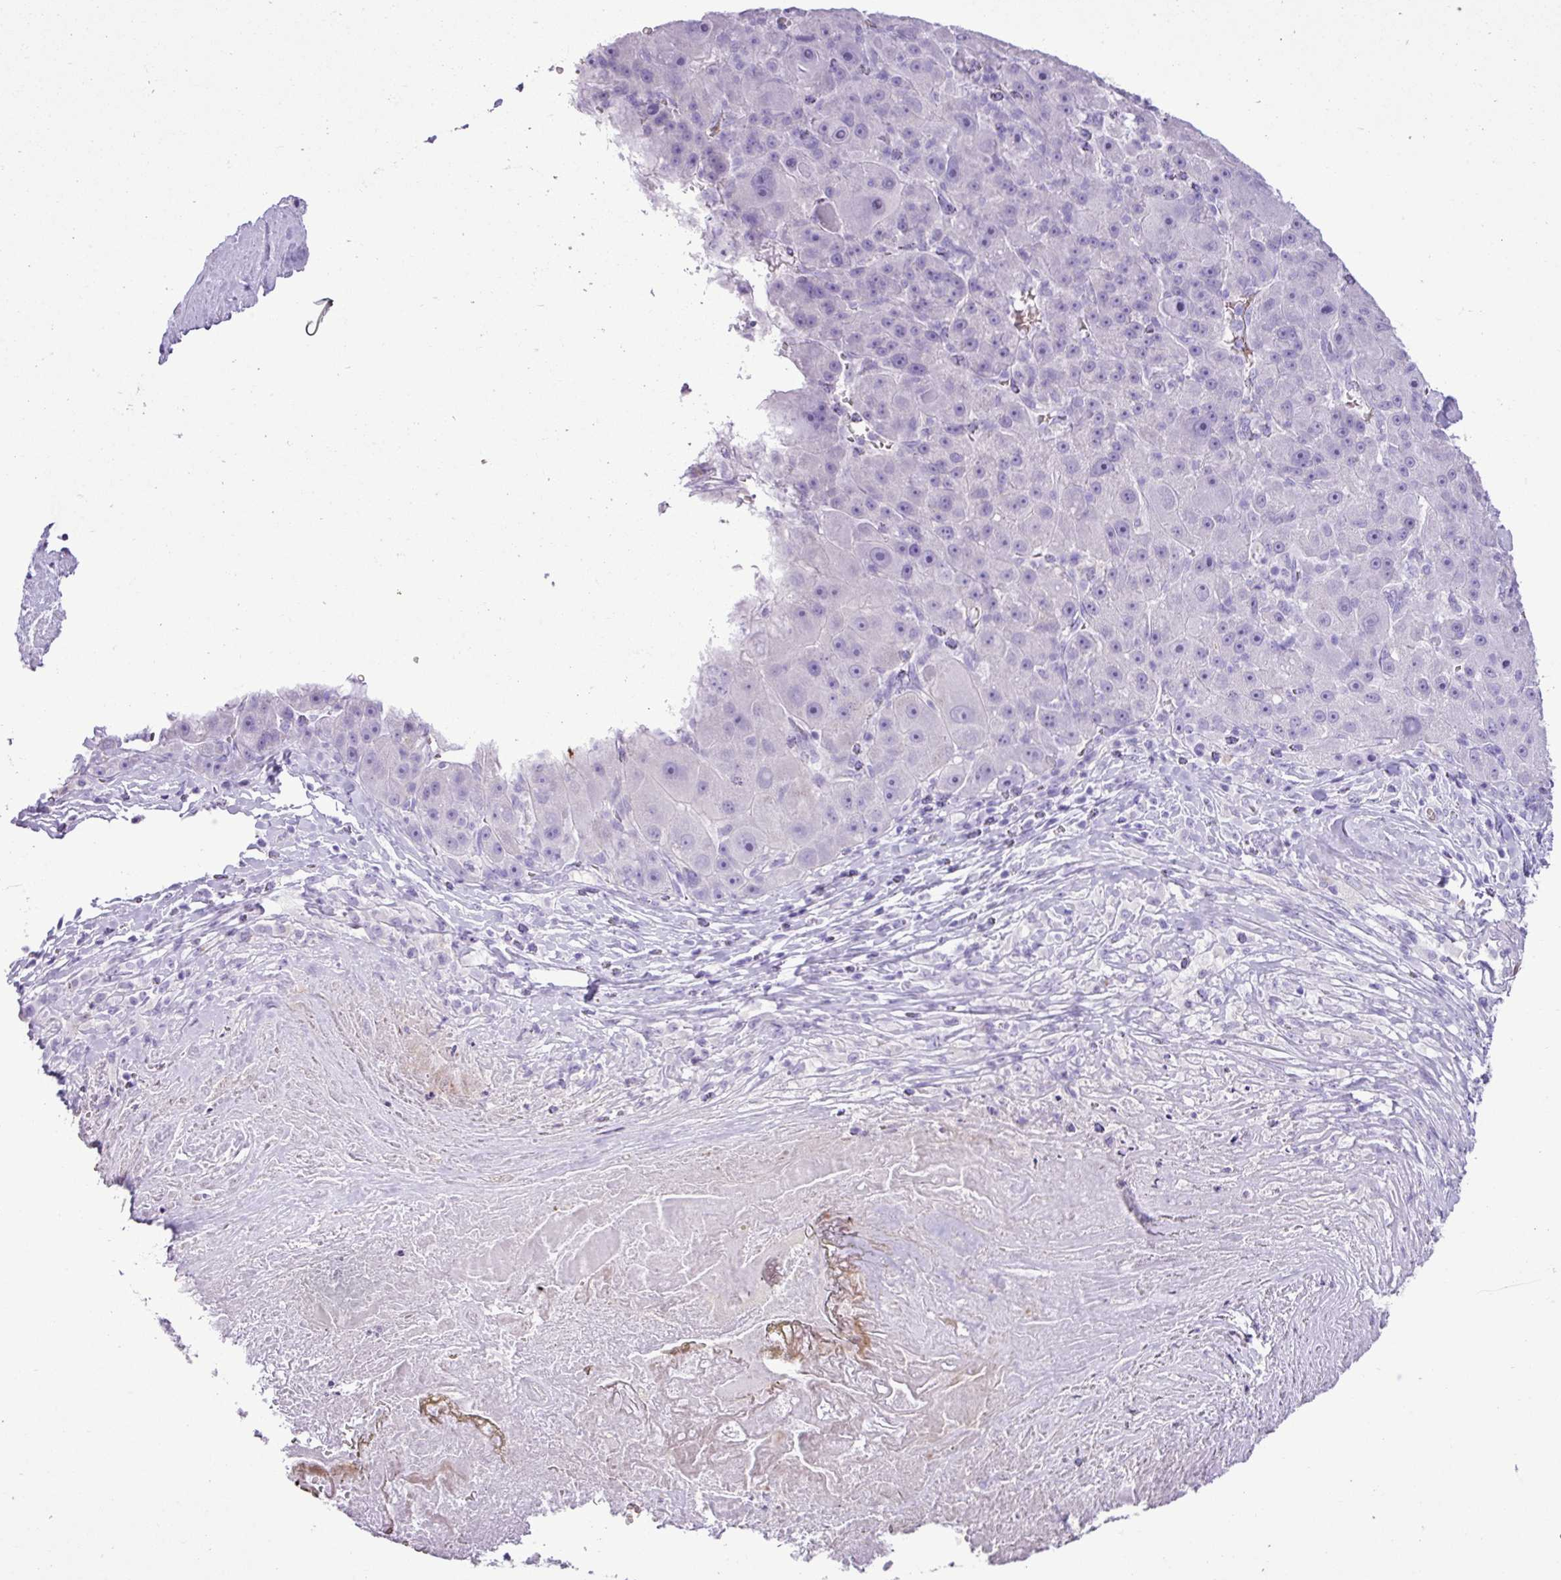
{"staining": {"intensity": "negative", "quantity": "none", "location": "none"}, "tissue": "liver cancer", "cell_type": "Tumor cells", "image_type": "cancer", "snomed": [{"axis": "morphology", "description": "Carcinoma, Hepatocellular, NOS"}, {"axis": "topography", "description": "Liver"}], "caption": "Immunohistochemistry (IHC) image of human hepatocellular carcinoma (liver) stained for a protein (brown), which demonstrates no expression in tumor cells. (DAB immunohistochemistry with hematoxylin counter stain).", "gene": "ZSCAN5A", "patient": {"sex": "male", "age": 76}}